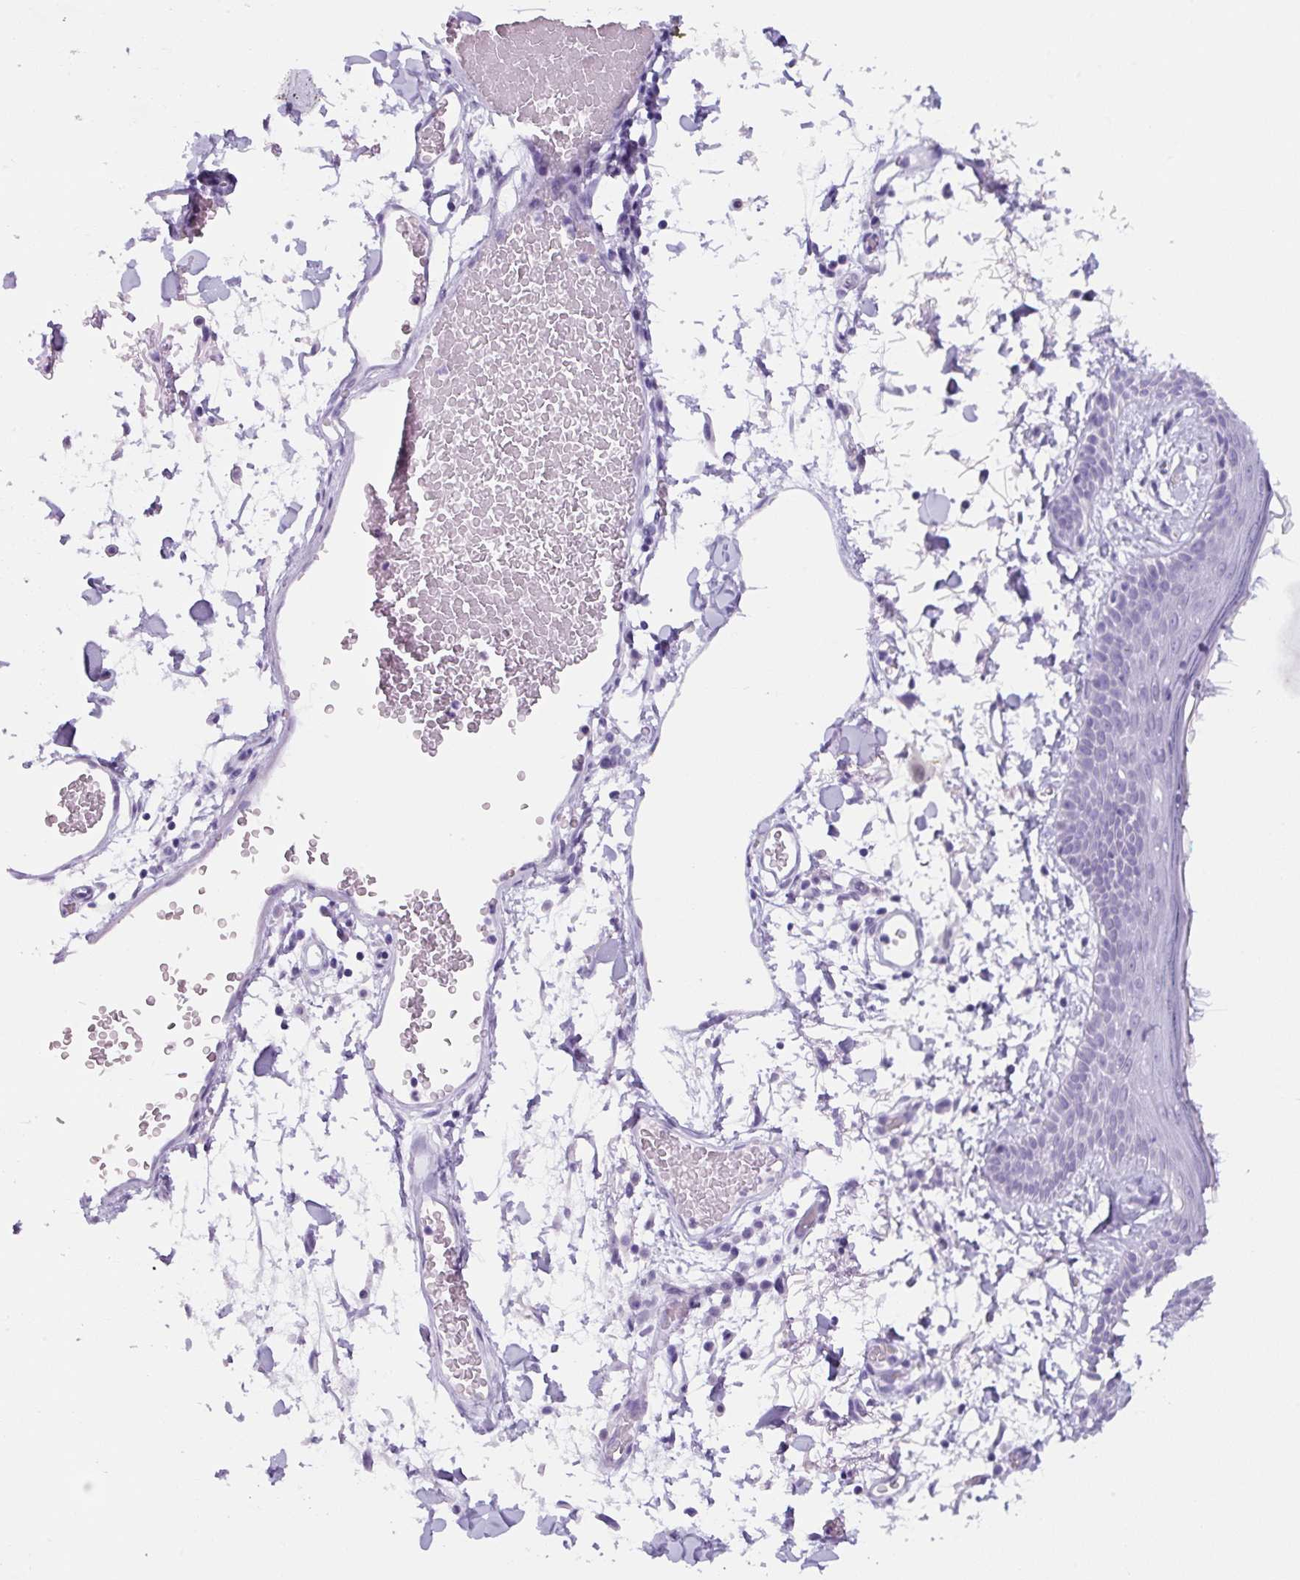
{"staining": {"intensity": "negative", "quantity": "none", "location": "none"}, "tissue": "skin", "cell_type": "Fibroblasts", "image_type": "normal", "snomed": [{"axis": "morphology", "description": "Normal tissue, NOS"}, {"axis": "topography", "description": "Skin"}], "caption": "Normal skin was stained to show a protein in brown. There is no significant positivity in fibroblasts.", "gene": "TNFRSF8", "patient": {"sex": "male", "age": 79}}